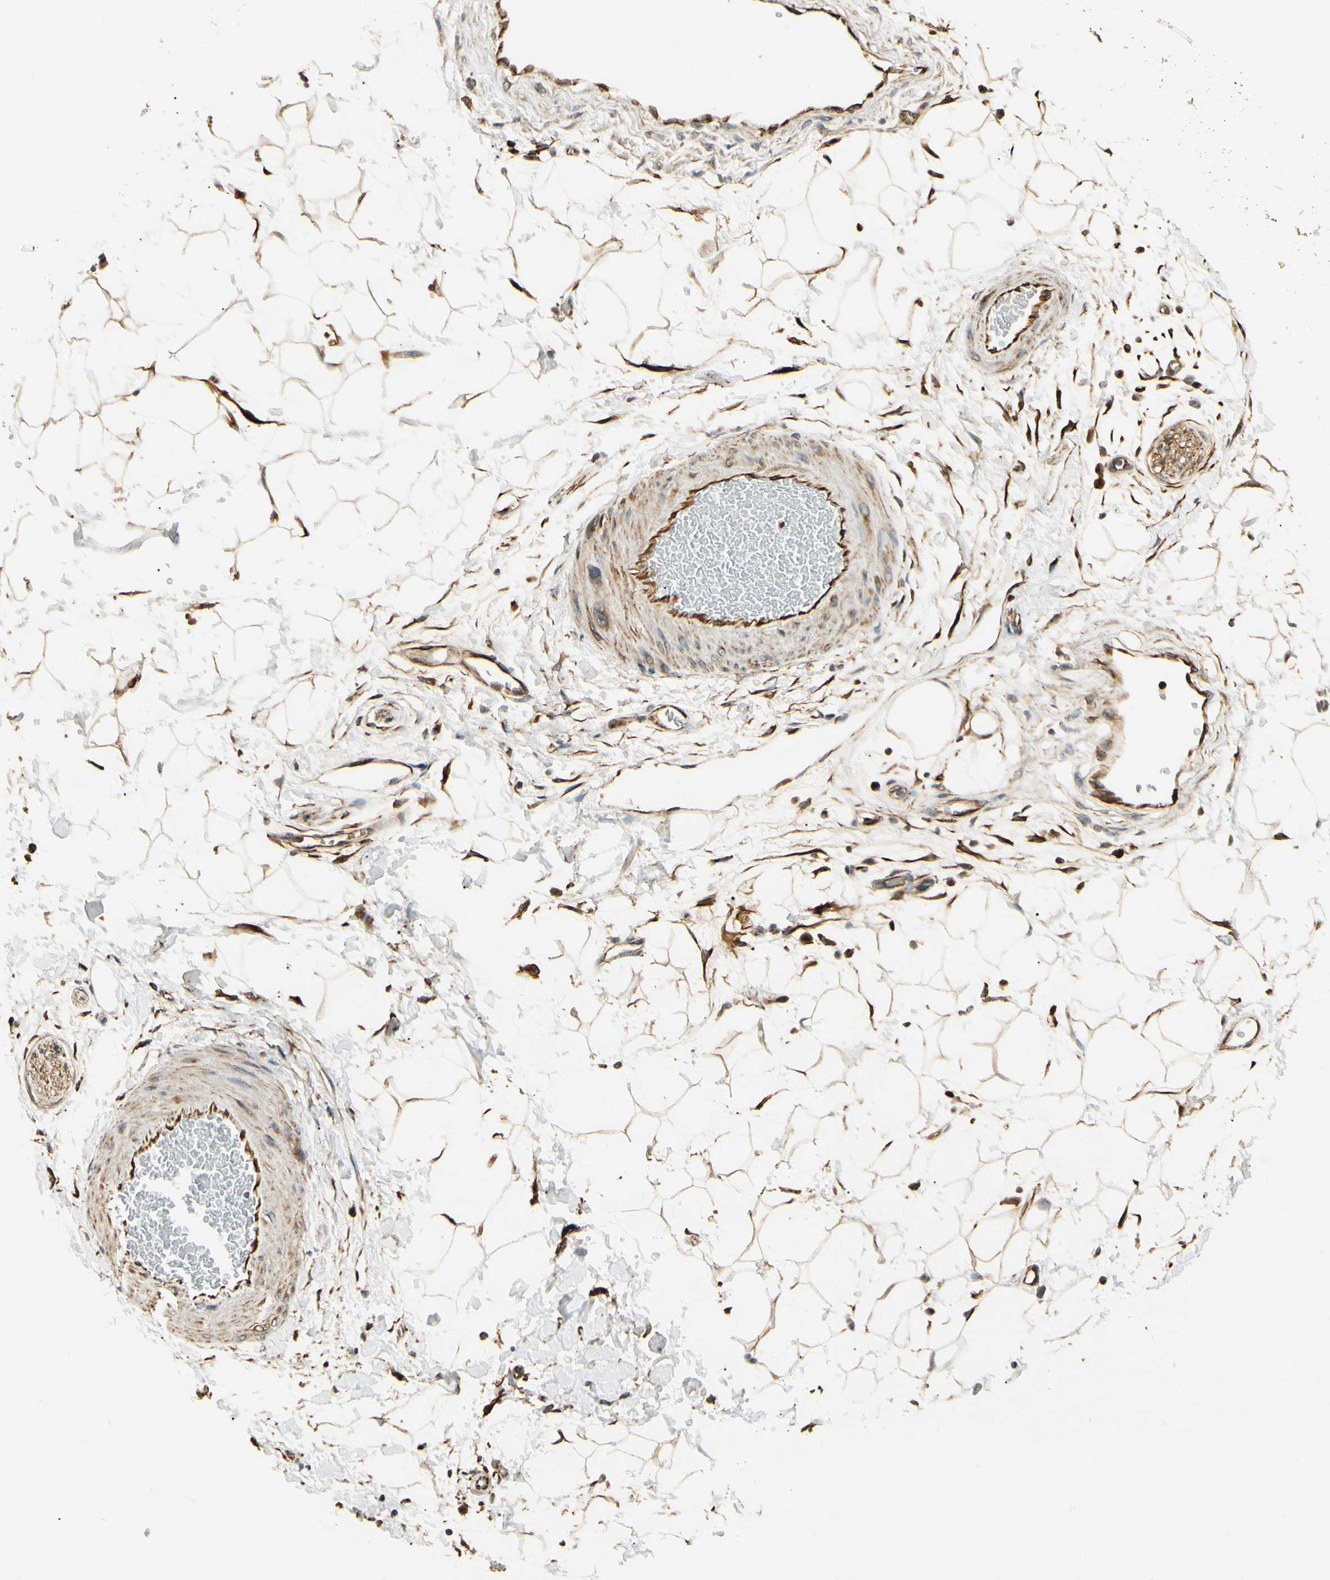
{"staining": {"intensity": "negative", "quantity": "none", "location": "none"}, "tissue": "adipose tissue", "cell_type": "Adipocytes", "image_type": "normal", "snomed": [{"axis": "morphology", "description": "Normal tissue, NOS"}, {"axis": "topography", "description": "Soft tissue"}], "caption": "The photomicrograph exhibits no staining of adipocytes in benign adipose tissue.", "gene": "FTH1", "patient": {"sex": "male", "age": 72}}